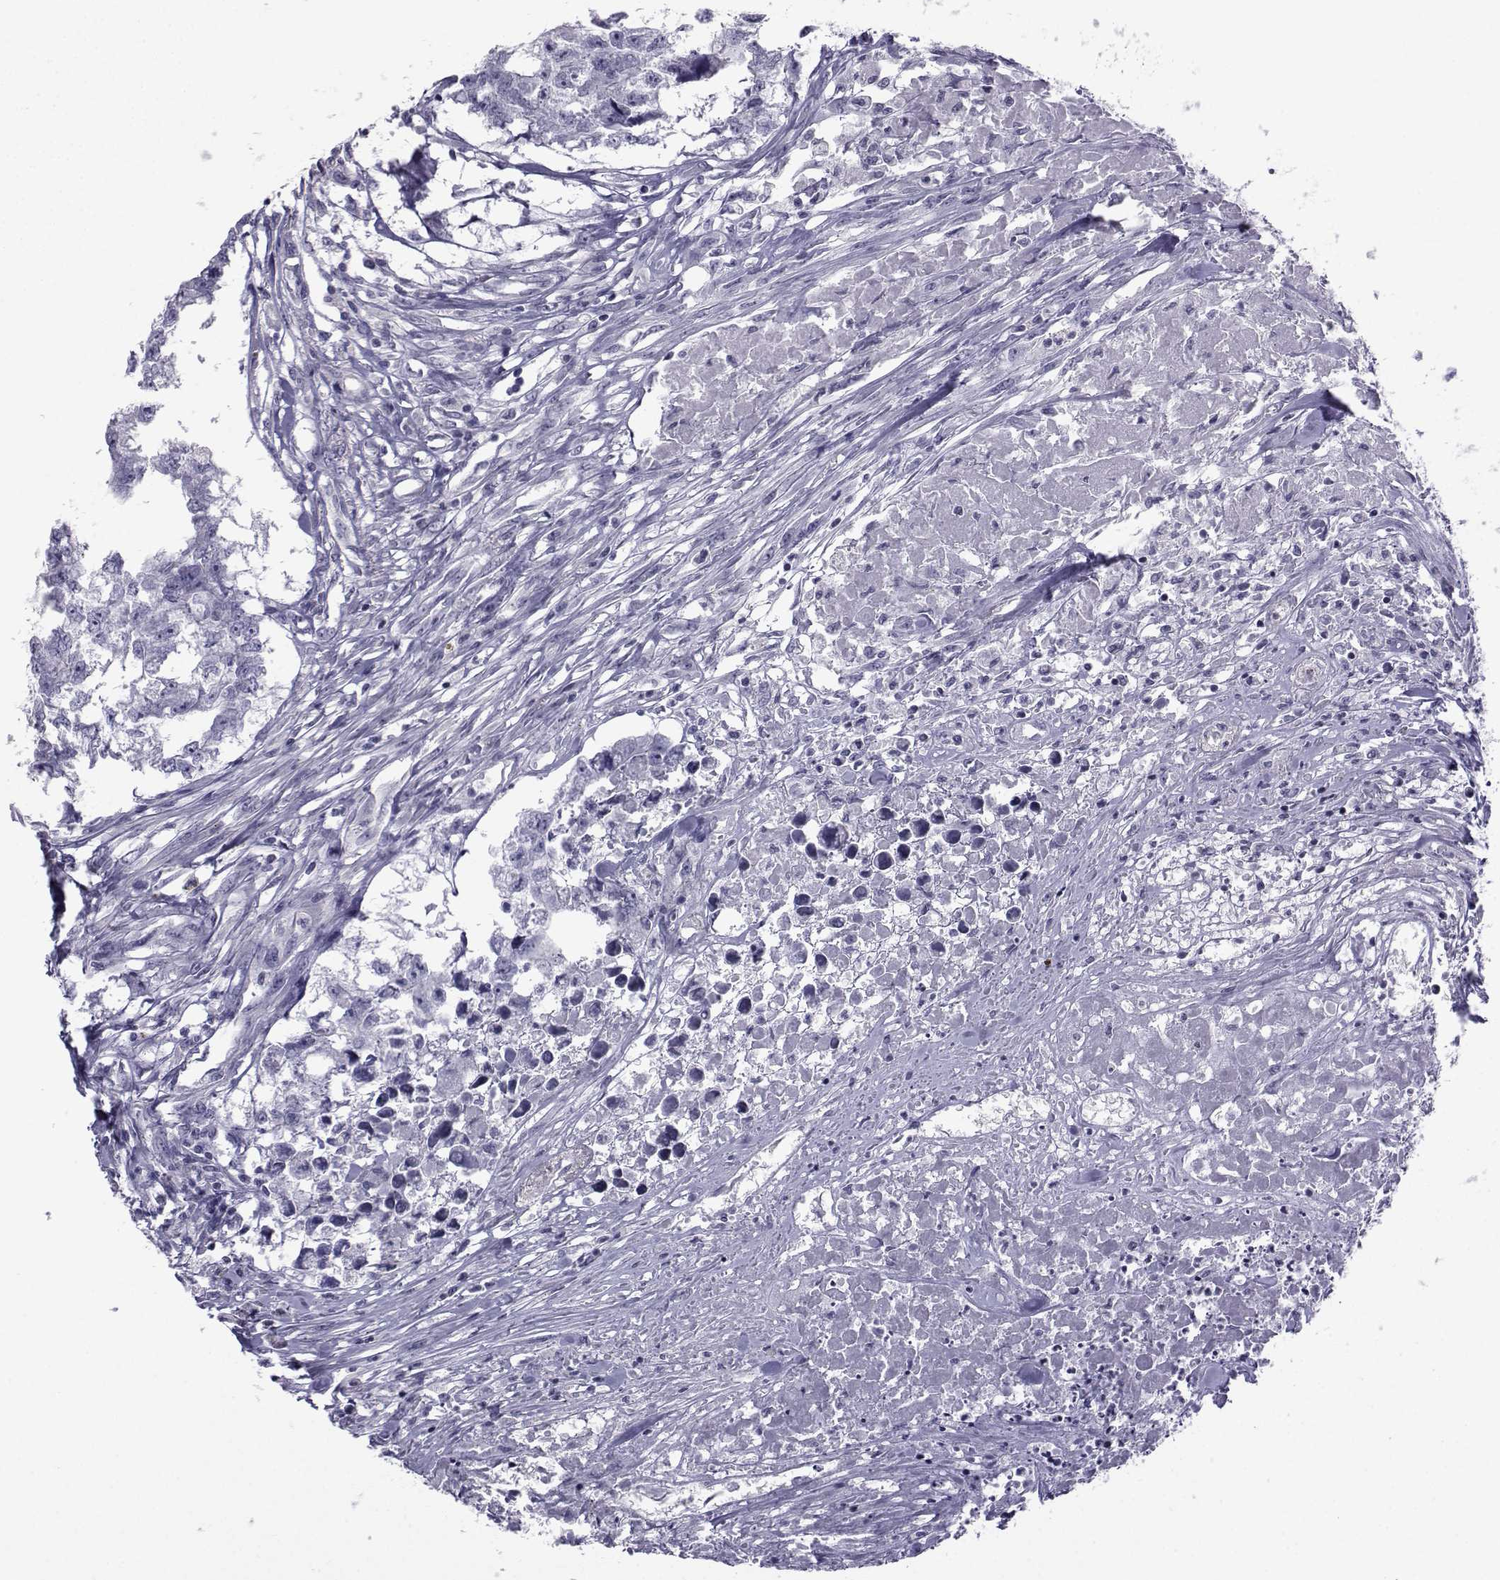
{"staining": {"intensity": "negative", "quantity": "none", "location": "none"}, "tissue": "testis cancer", "cell_type": "Tumor cells", "image_type": "cancer", "snomed": [{"axis": "morphology", "description": "Carcinoma, Embryonal, NOS"}, {"axis": "morphology", "description": "Teratoma, malignant, NOS"}, {"axis": "topography", "description": "Testis"}], "caption": "Photomicrograph shows no significant protein positivity in tumor cells of embryonal carcinoma (testis).", "gene": "SPANXD", "patient": {"sex": "male", "age": 44}}